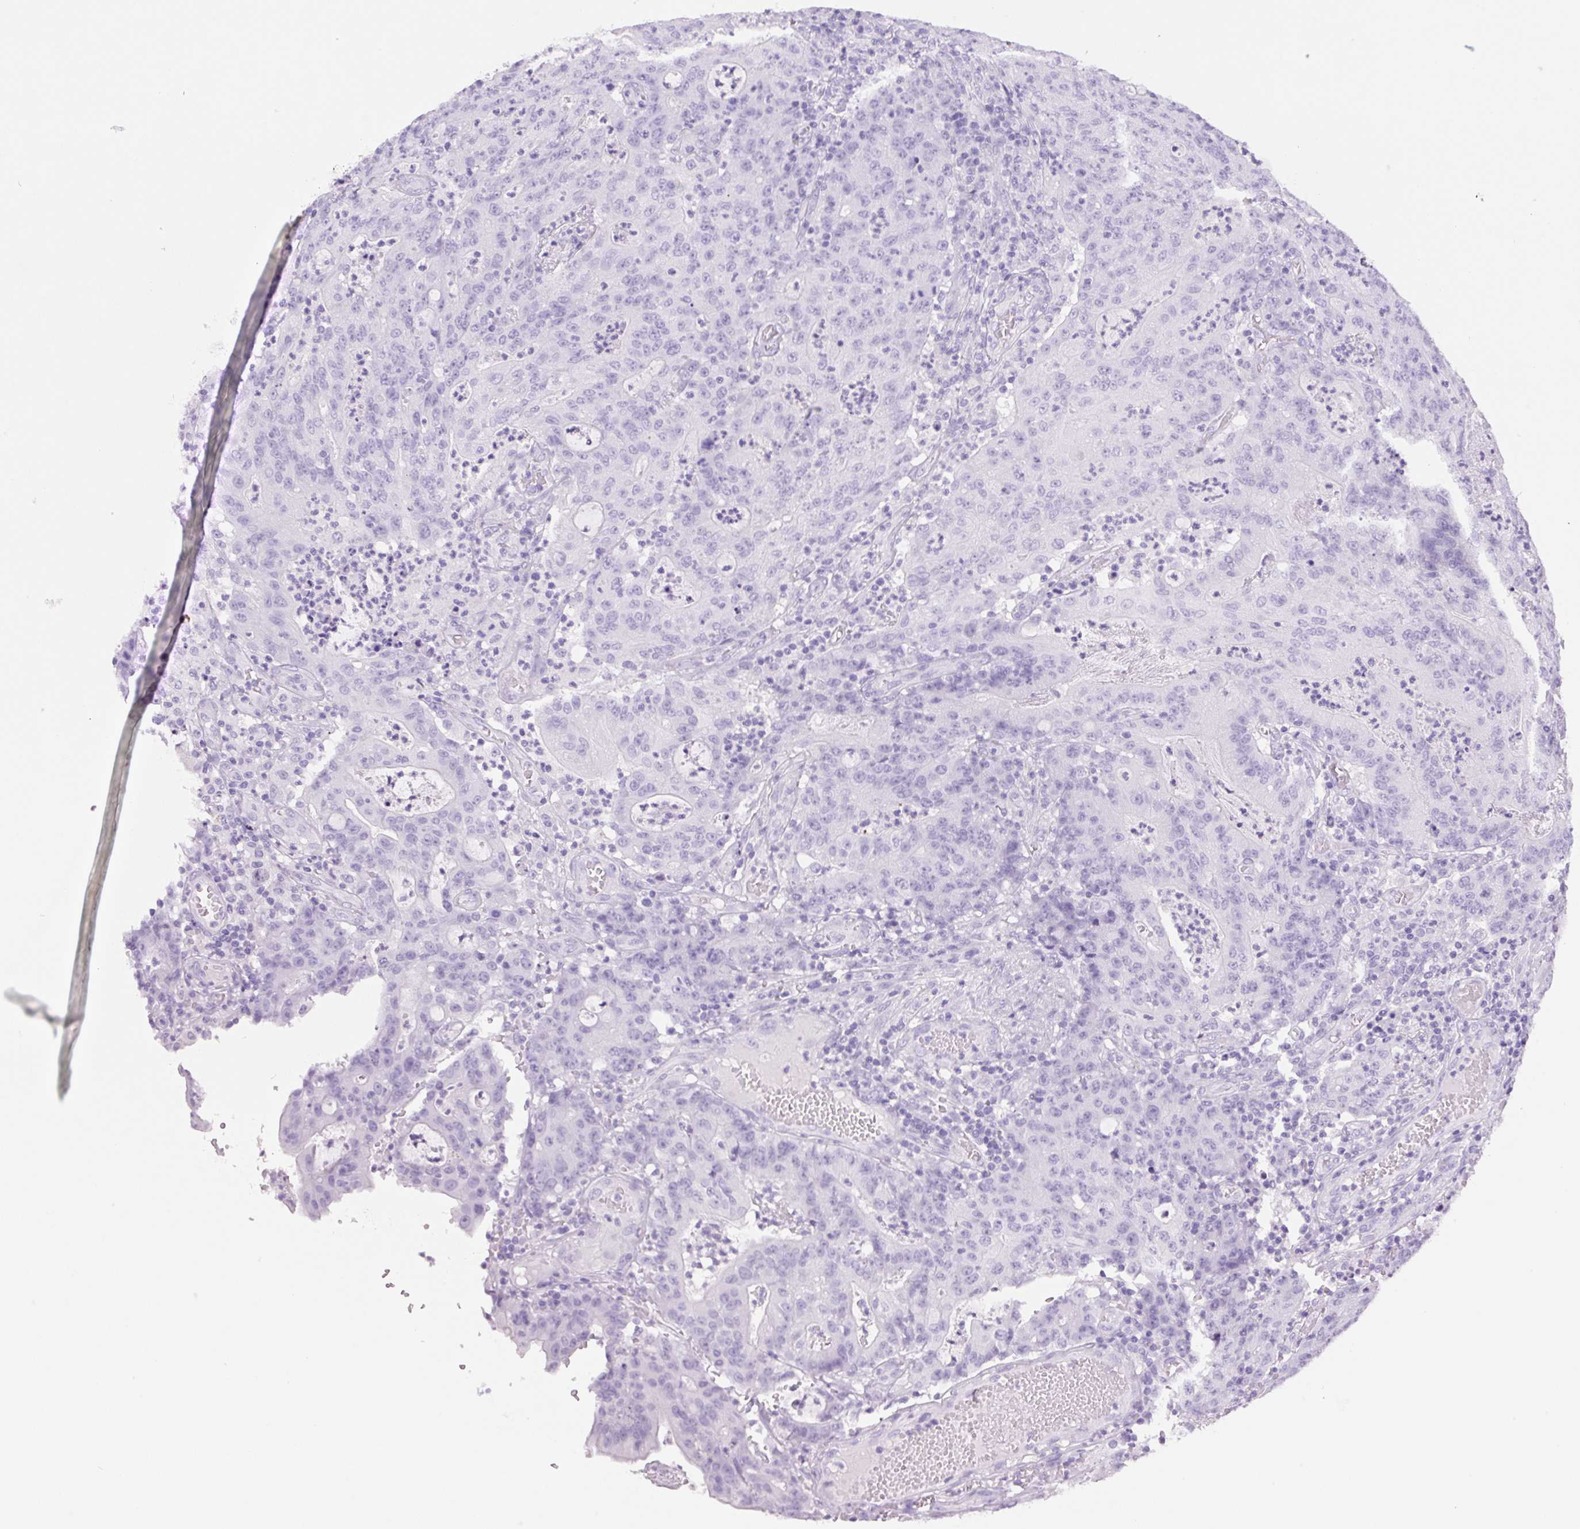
{"staining": {"intensity": "negative", "quantity": "none", "location": "none"}, "tissue": "colorectal cancer", "cell_type": "Tumor cells", "image_type": "cancer", "snomed": [{"axis": "morphology", "description": "Adenocarcinoma, NOS"}, {"axis": "topography", "description": "Colon"}], "caption": "Tumor cells are negative for brown protein staining in colorectal adenocarcinoma.", "gene": "PRRT1", "patient": {"sex": "male", "age": 83}}